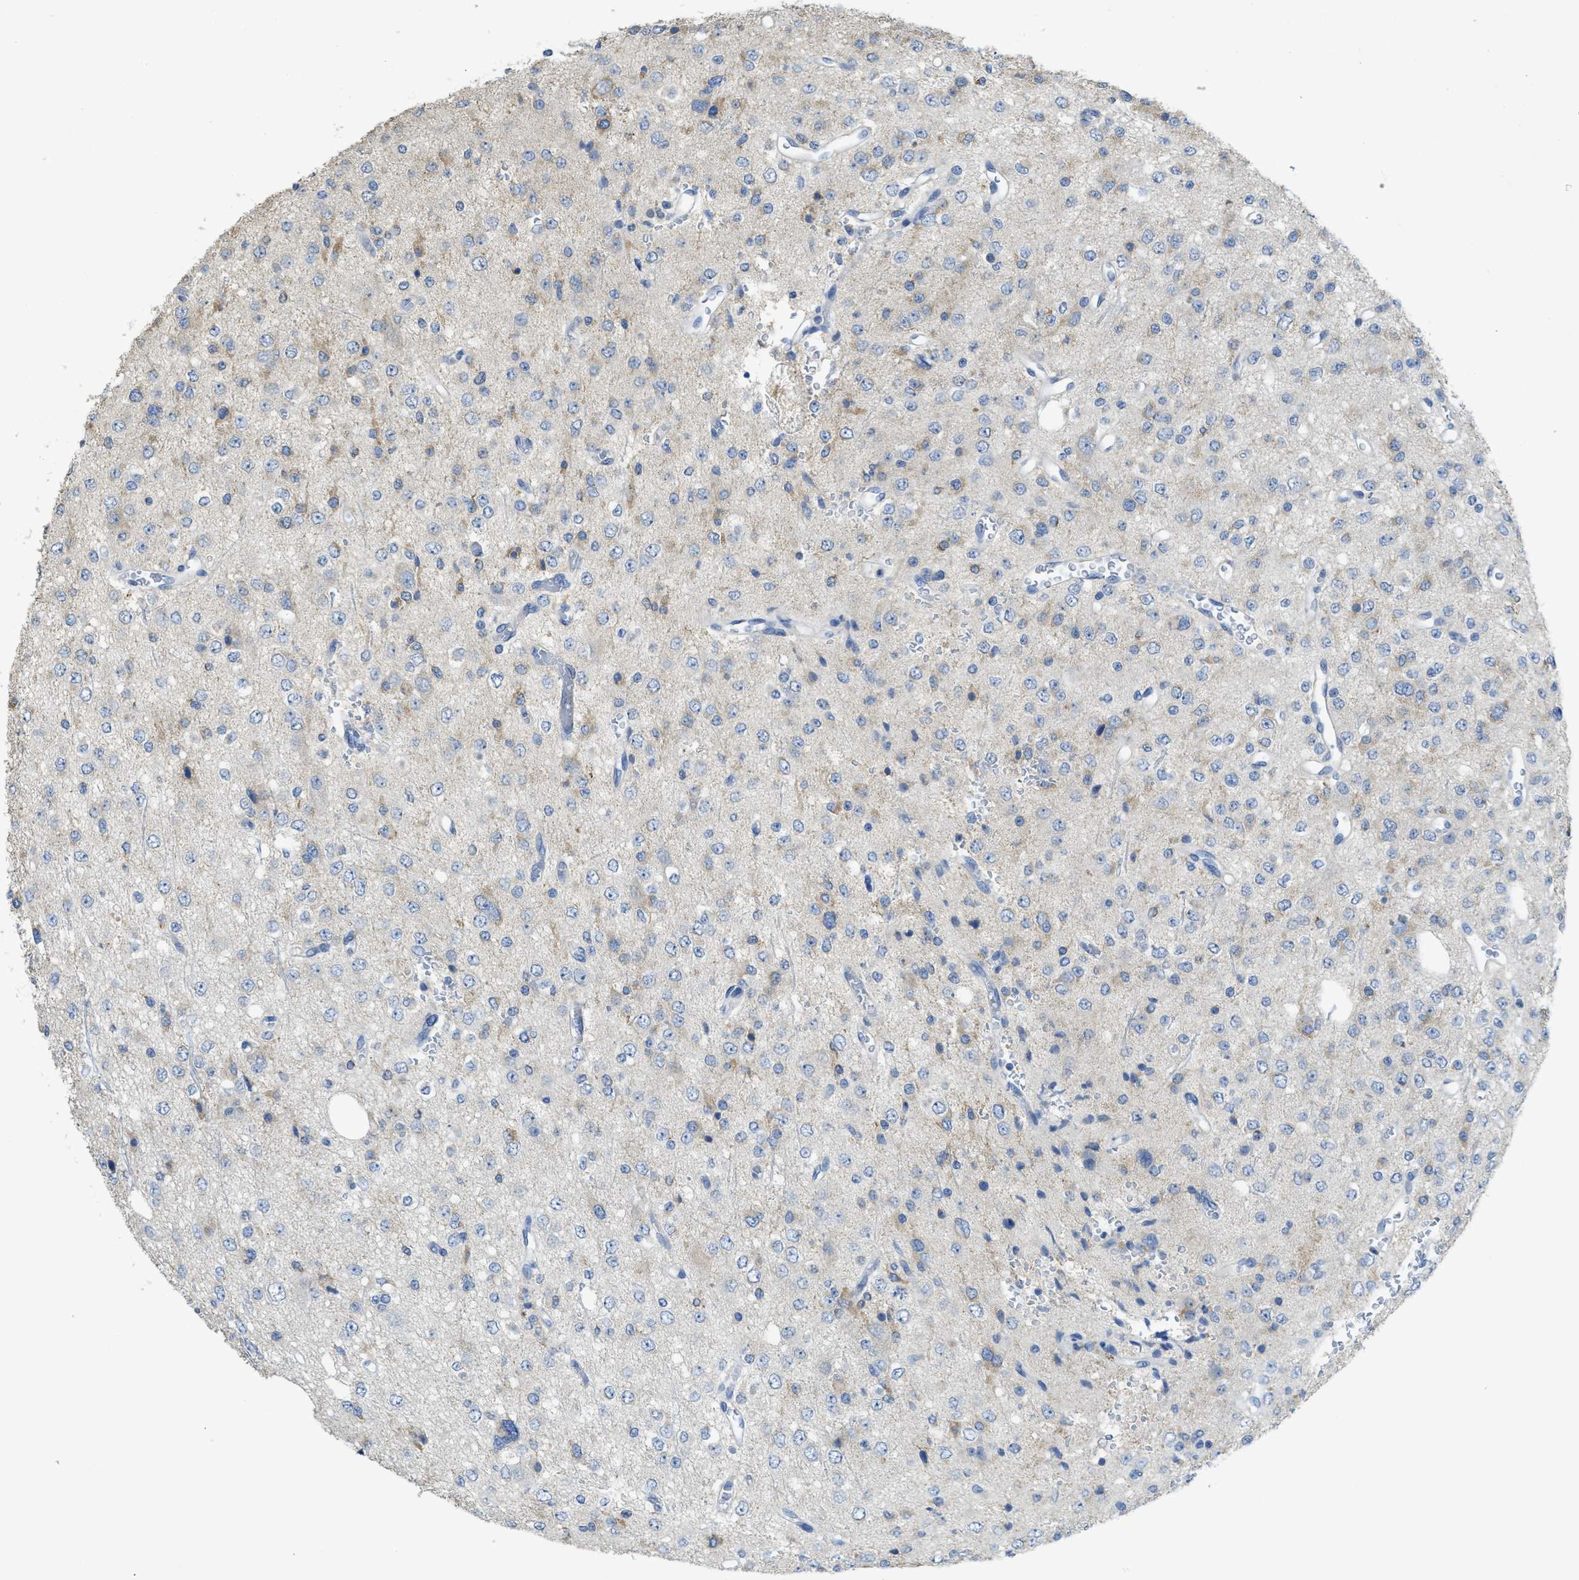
{"staining": {"intensity": "negative", "quantity": "none", "location": "none"}, "tissue": "glioma", "cell_type": "Tumor cells", "image_type": "cancer", "snomed": [{"axis": "morphology", "description": "Glioma, malignant, Low grade"}, {"axis": "topography", "description": "Brain"}], "caption": "Immunohistochemistry of low-grade glioma (malignant) exhibits no staining in tumor cells.", "gene": "SFXN2", "patient": {"sex": "male", "age": 38}}